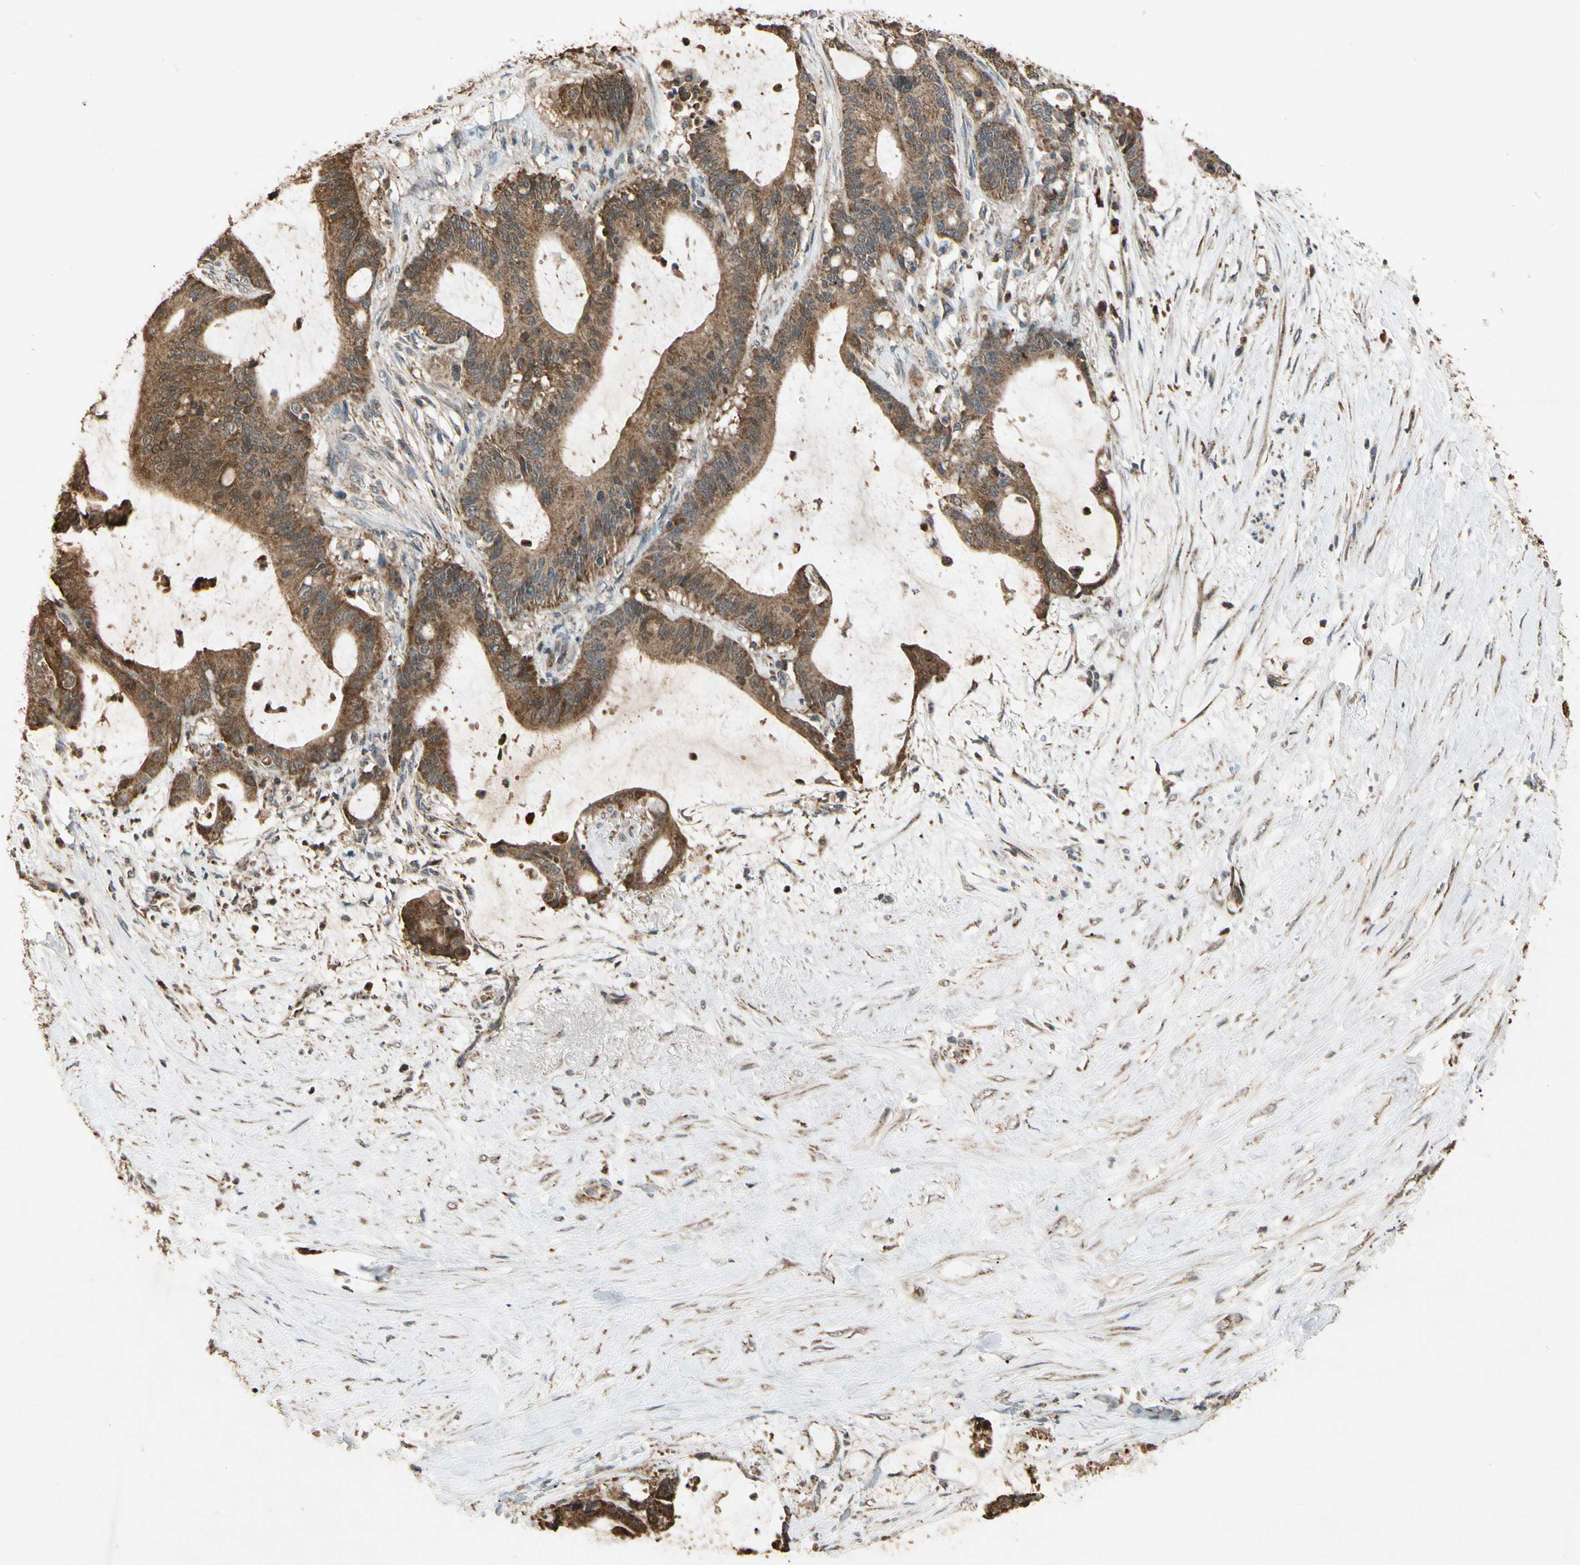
{"staining": {"intensity": "moderate", "quantity": ">75%", "location": "cytoplasmic/membranous"}, "tissue": "liver cancer", "cell_type": "Tumor cells", "image_type": "cancer", "snomed": [{"axis": "morphology", "description": "Cholangiocarcinoma"}, {"axis": "topography", "description": "Liver"}], "caption": "Immunohistochemistry (IHC) of liver cholangiocarcinoma shows medium levels of moderate cytoplasmic/membranous staining in approximately >75% of tumor cells.", "gene": "PRDX5", "patient": {"sex": "female", "age": 73}}